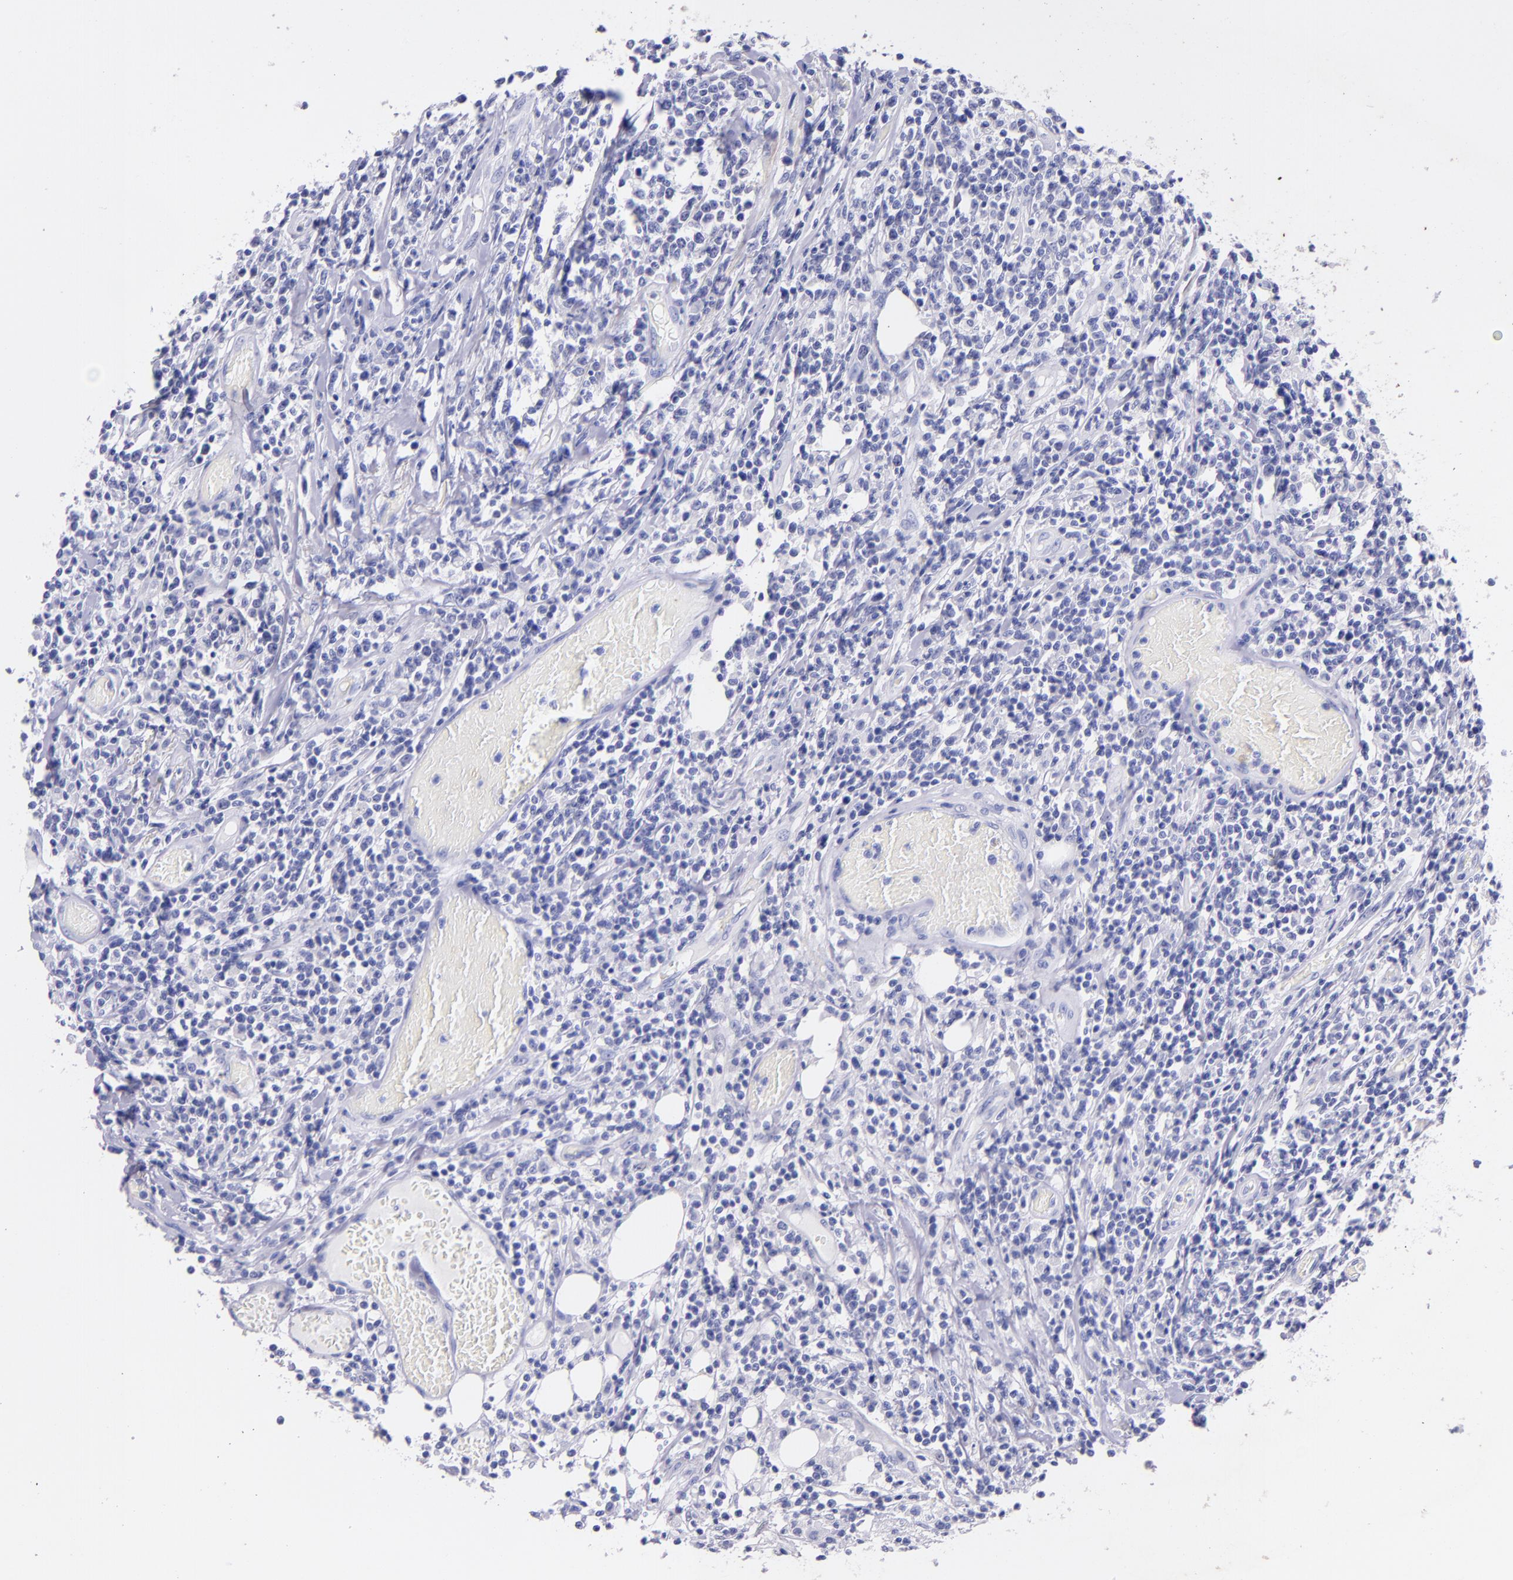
{"staining": {"intensity": "negative", "quantity": "none", "location": "none"}, "tissue": "lymphoma", "cell_type": "Tumor cells", "image_type": "cancer", "snomed": [{"axis": "morphology", "description": "Malignant lymphoma, non-Hodgkin's type, High grade"}, {"axis": "topography", "description": "Colon"}], "caption": "The histopathology image shows no staining of tumor cells in malignant lymphoma, non-Hodgkin's type (high-grade).", "gene": "UCHL1", "patient": {"sex": "male", "age": 82}}